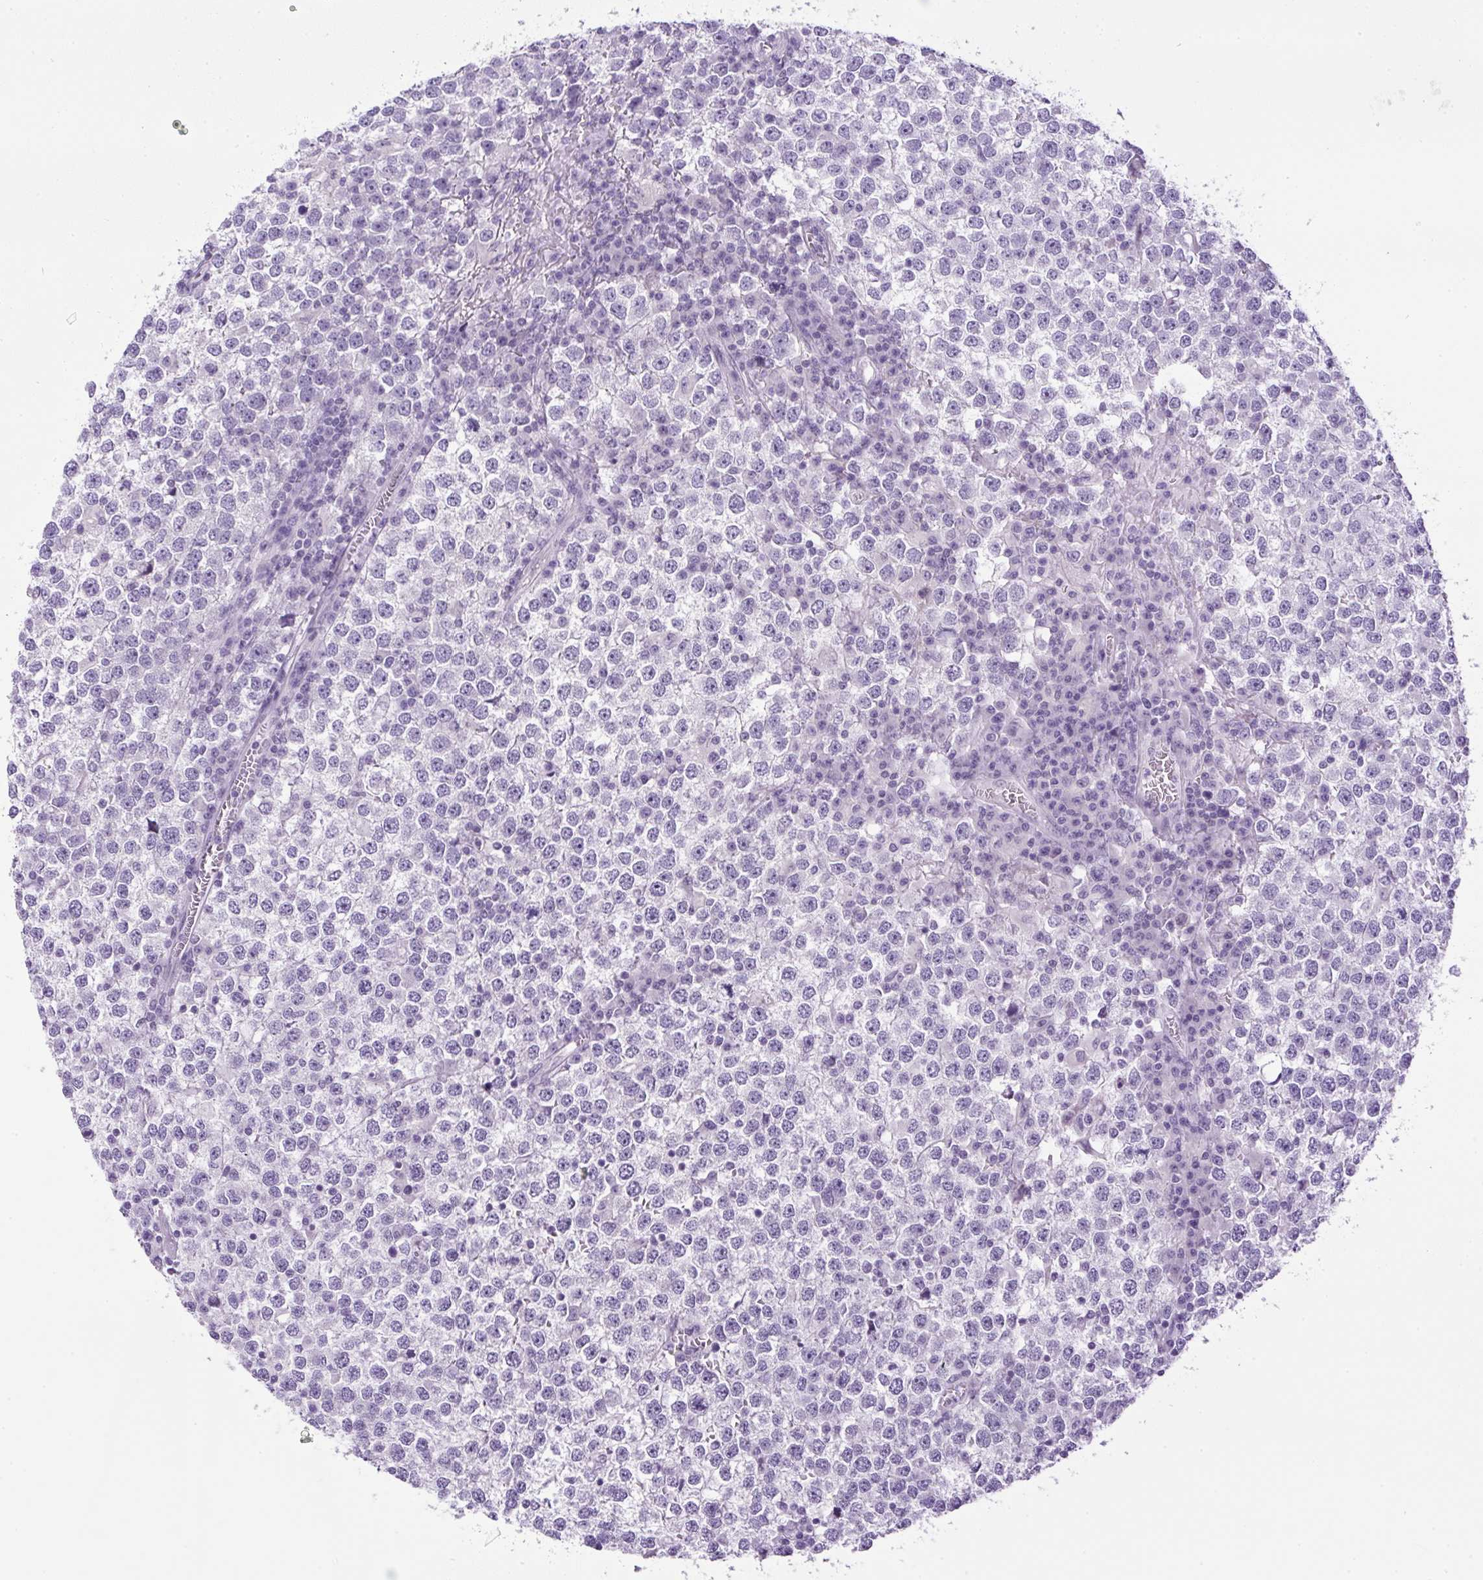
{"staining": {"intensity": "negative", "quantity": "none", "location": "none"}, "tissue": "testis cancer", "cell_type": "Tumor cells", "image_type": "cancer", "snomed": [{"axis": "morphology", "description": "Seminoma, NOS"}, {"axis": "topography", "description": "Testis"}], "caption": "Protein analysis of seminoma (testis) reveals no significant staining in tumor cells. (Brightfield microscopy of DAB immunohistochemistry at high magnification).", "gene": "RHBDD2", "patient": {"sex": "male", "age": 65}}